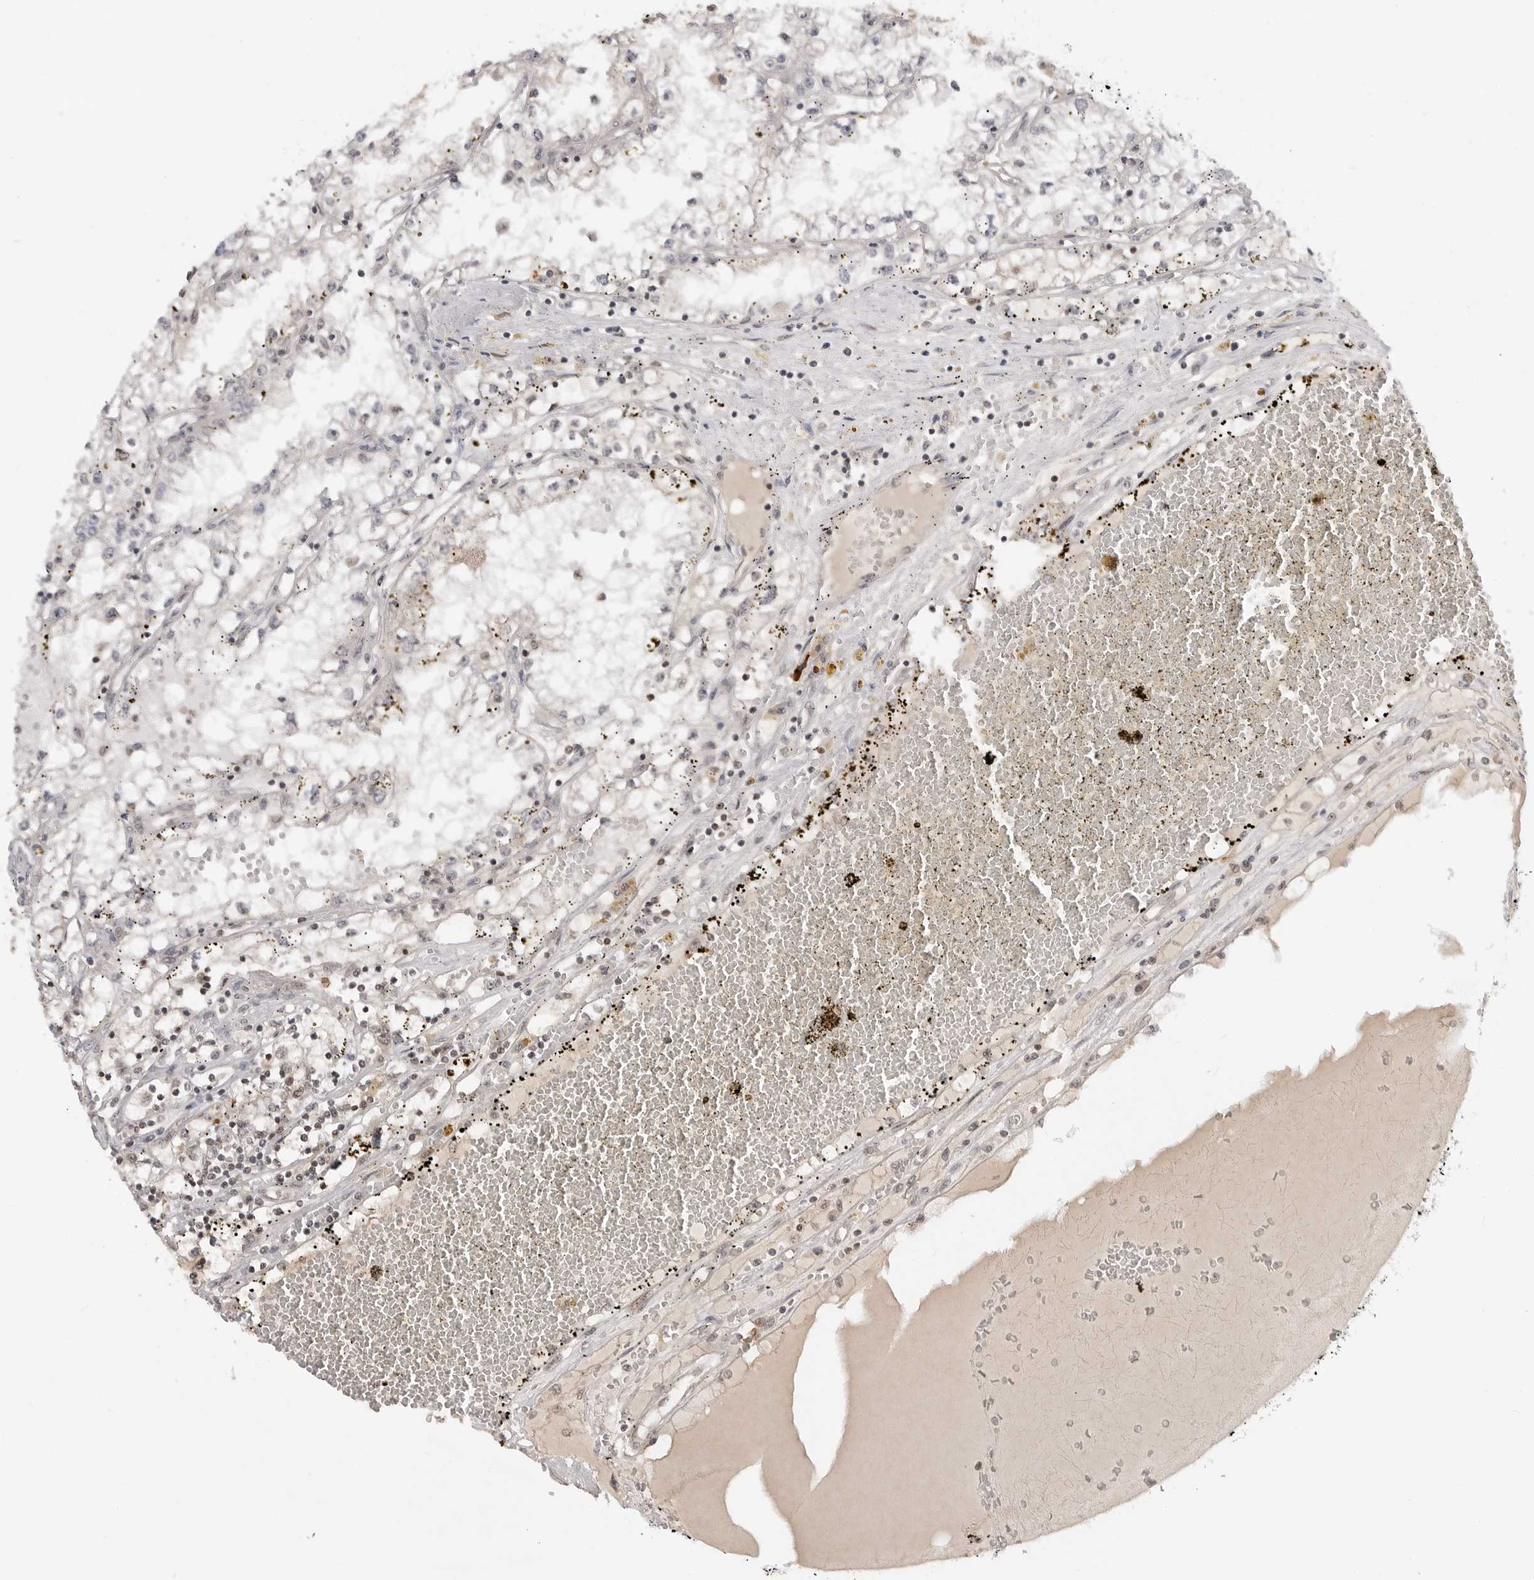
{"staining": {"intensity": "negative", "quantity": "none", "location": "none"}, "tissue": "renal cancer", "cell_type": "Tumor cells", "image_type": "cancer", "snomed": [{"axis": "morphology", "description": "Adenocarcinoma, NOS"}, {"axis": "topography", "description": "Kidney"}], "caption": "The image displays no significant positivity in tumor cells of renal cancer. (Stains: DAB (3,3'-diaminobenzidine) immunohistochemistry with hematoxylin counter stain, Microscopy: brightfield microscopy at high magnification).", "gene": "C8orf33", "patient": {"sex": "male", "age": 56}}